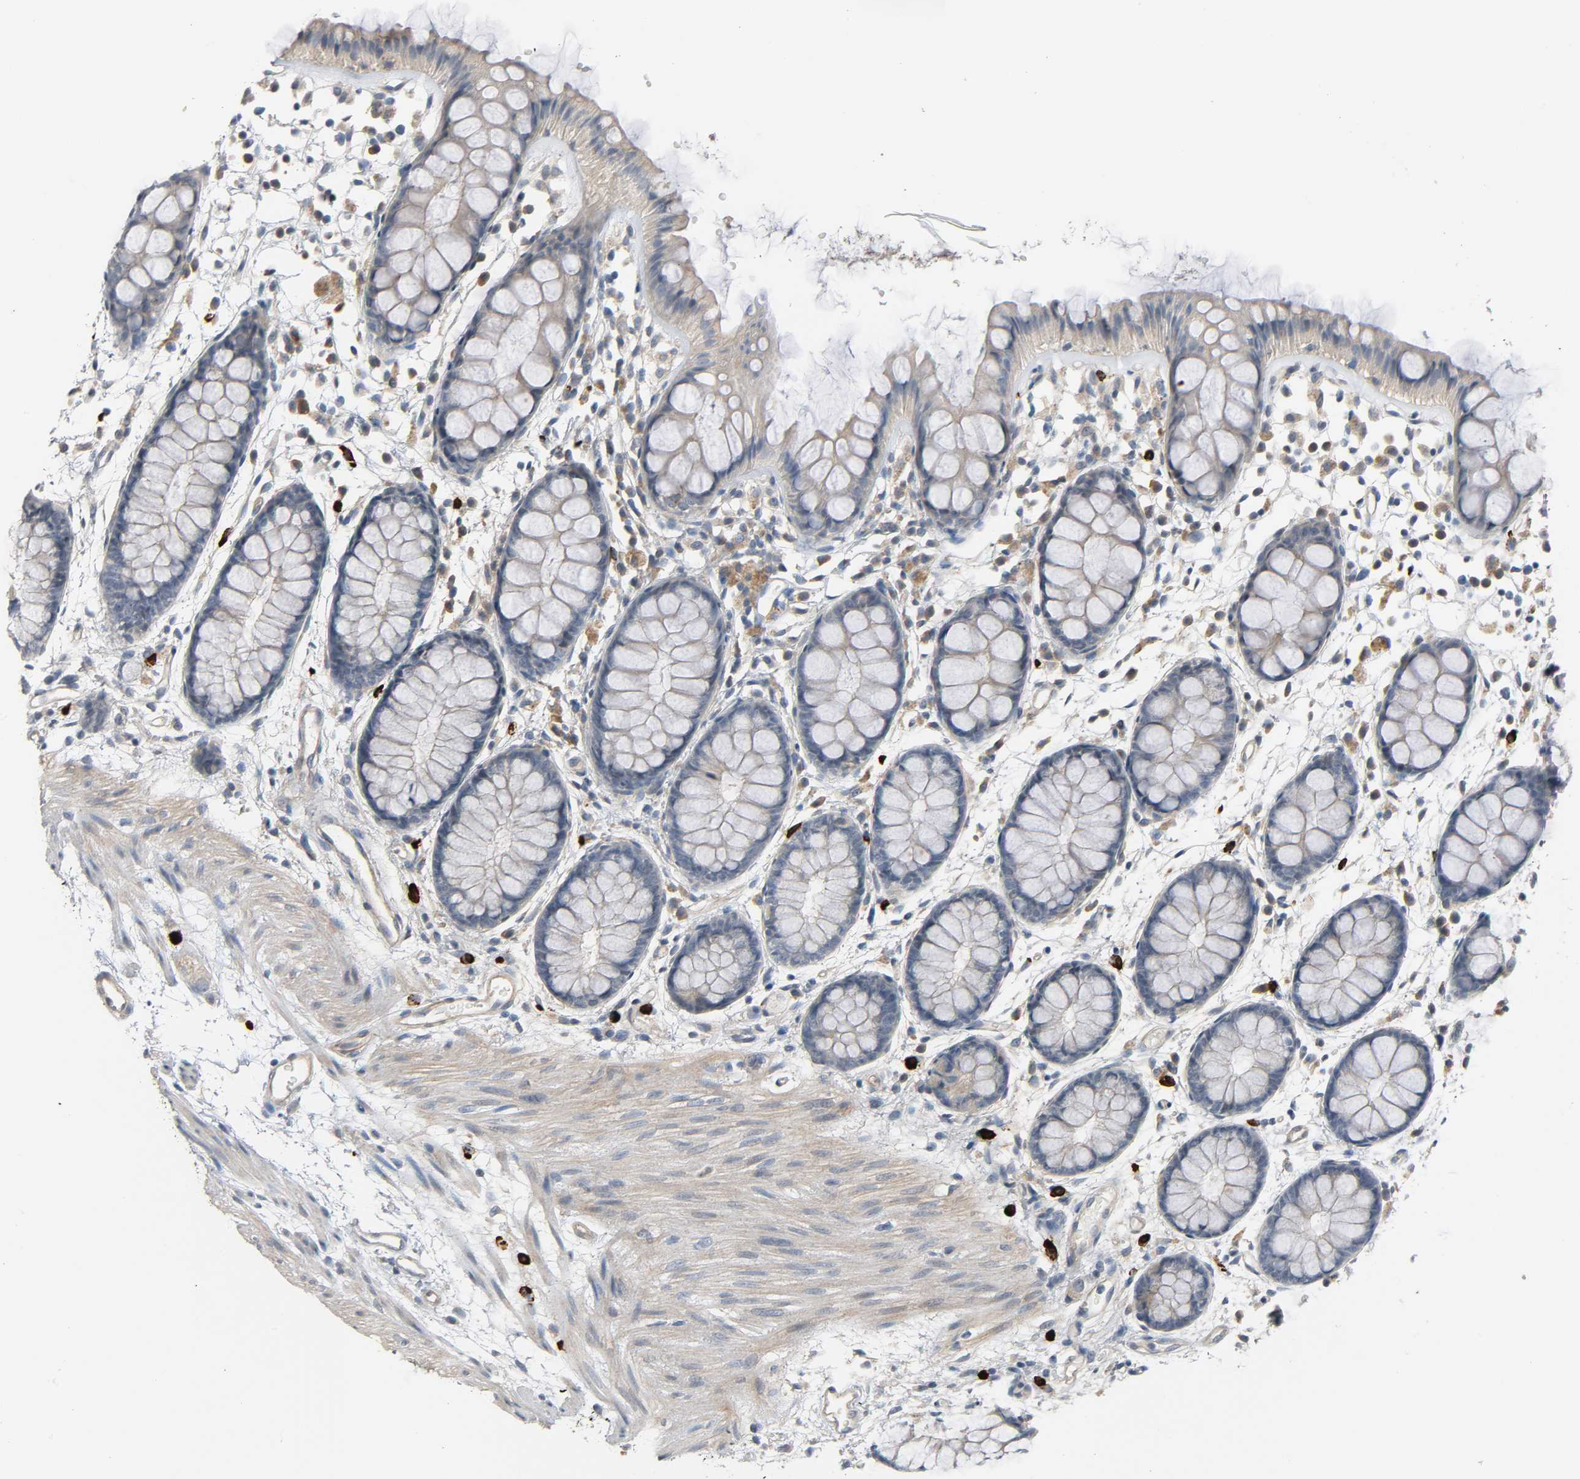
{"staining": {"intensity": "weak", "quantity": "25%-75%", "location": "cytoplasmic/membranous"}, "tissue": "rectum", "cell_type": "Glandular cells", "image_type": "normal", "snomed": [{"axis": "morphology", "description": "Normal tissue, NOS"}, {"axis": "topography", "description": "Rectum"}], "caption": "Immunohistochemistry of normal rectum displays low levels of weak cytoplasmic/membranous staining in about 25%-75% of glandular cells.", "gene": "LIMCH1", "patient": {"sex": "female", "age": 66}}